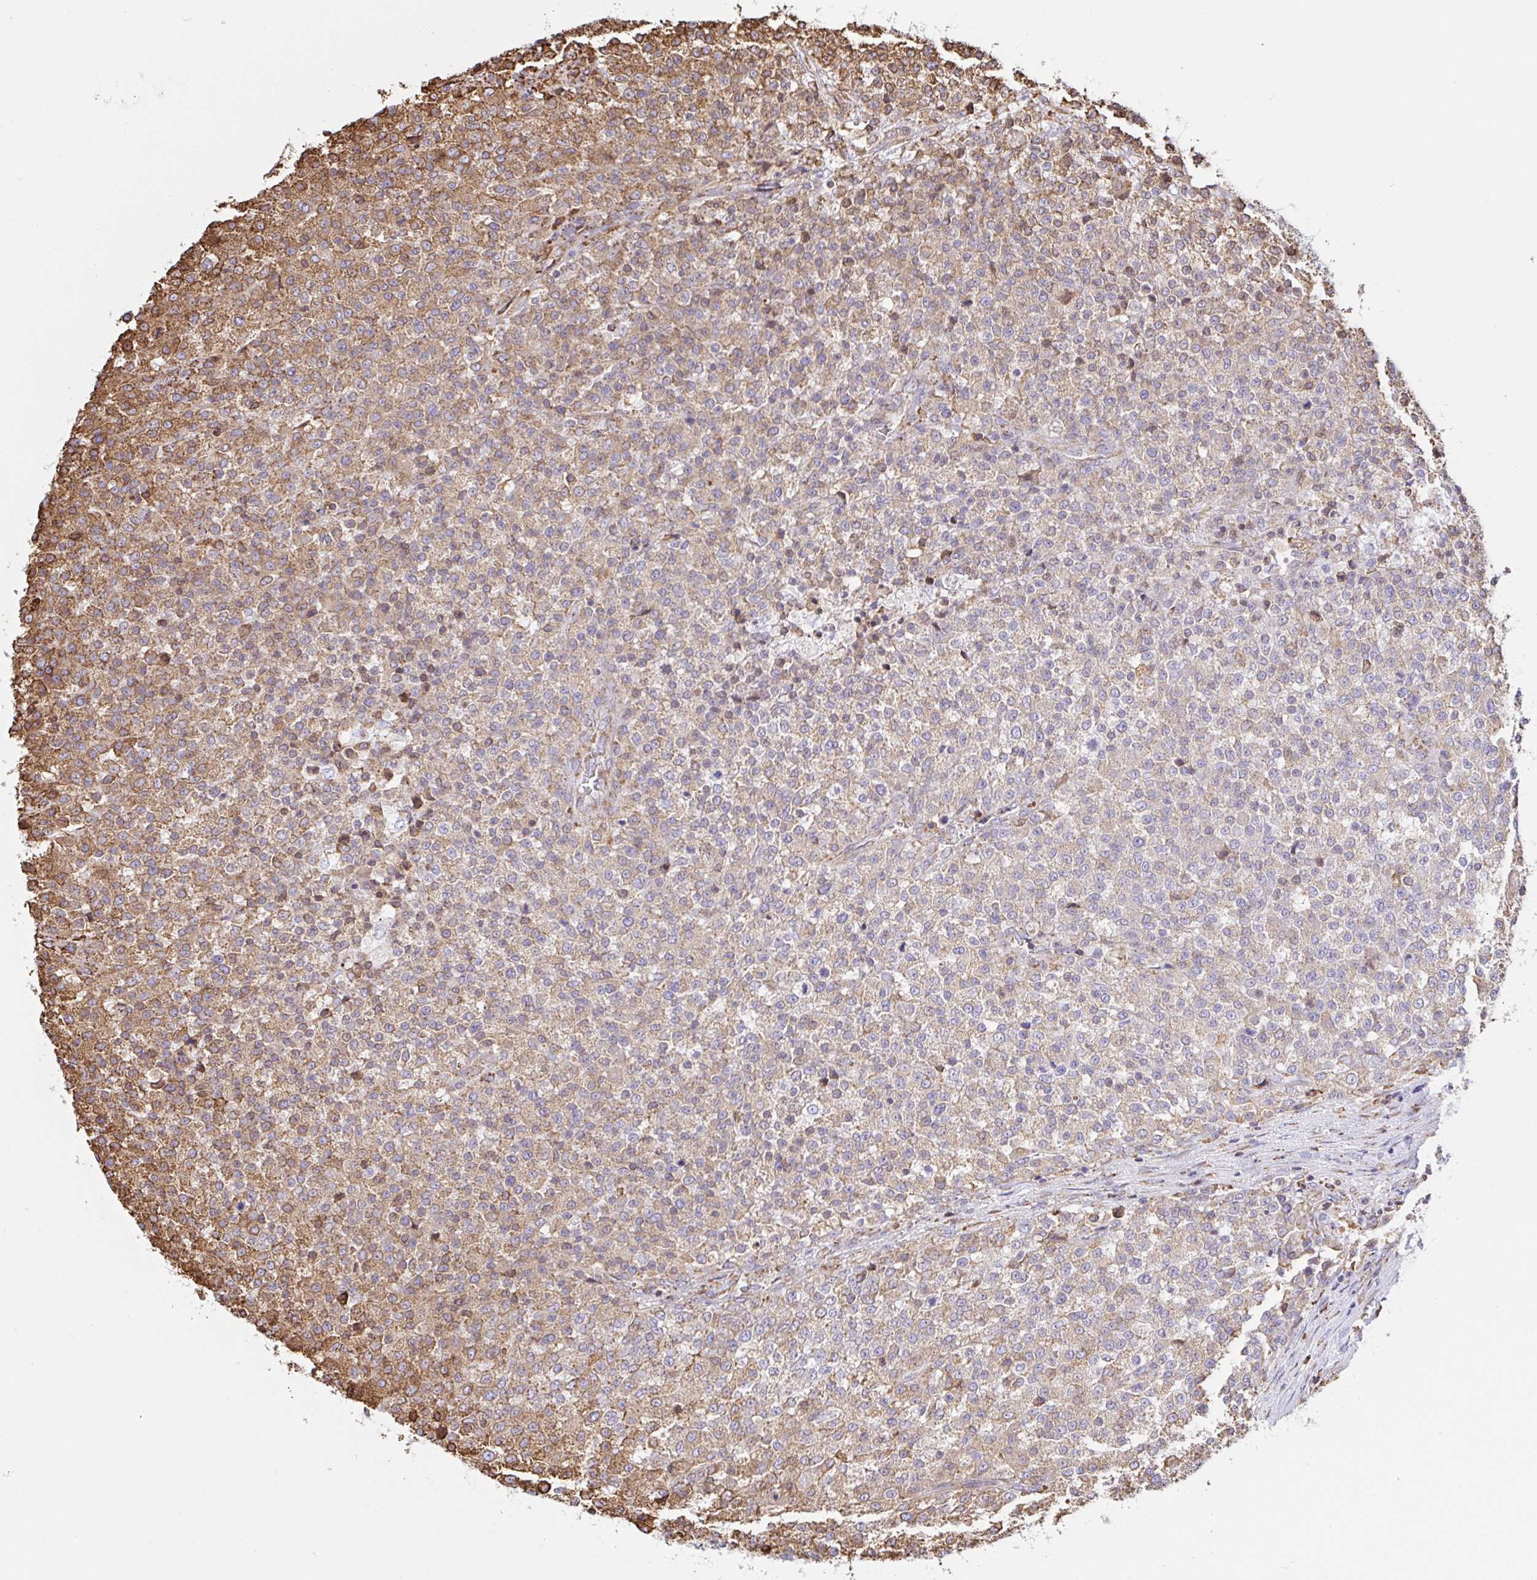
{"staining": {"intensity": "weak", "quantity": "25%-75%", "location": "cytoplasmic/membranous"}, "tissue": "testis cancer", "cell_type": "Tumor cells", "image_type": "cancer", "snomed": [{"axis": "morphology", "description": "Seminoma, NOS"}, {"axis": "topography", "description": "Testis"}], "caption": "Protein staining of seminoma (testis) tissue demonstrates weak cytoplasmic/membranous positivity in about 25%-75% of tumor cells.", "gene": "CLGN", "patient": {"sex": "male", "age": 59}}